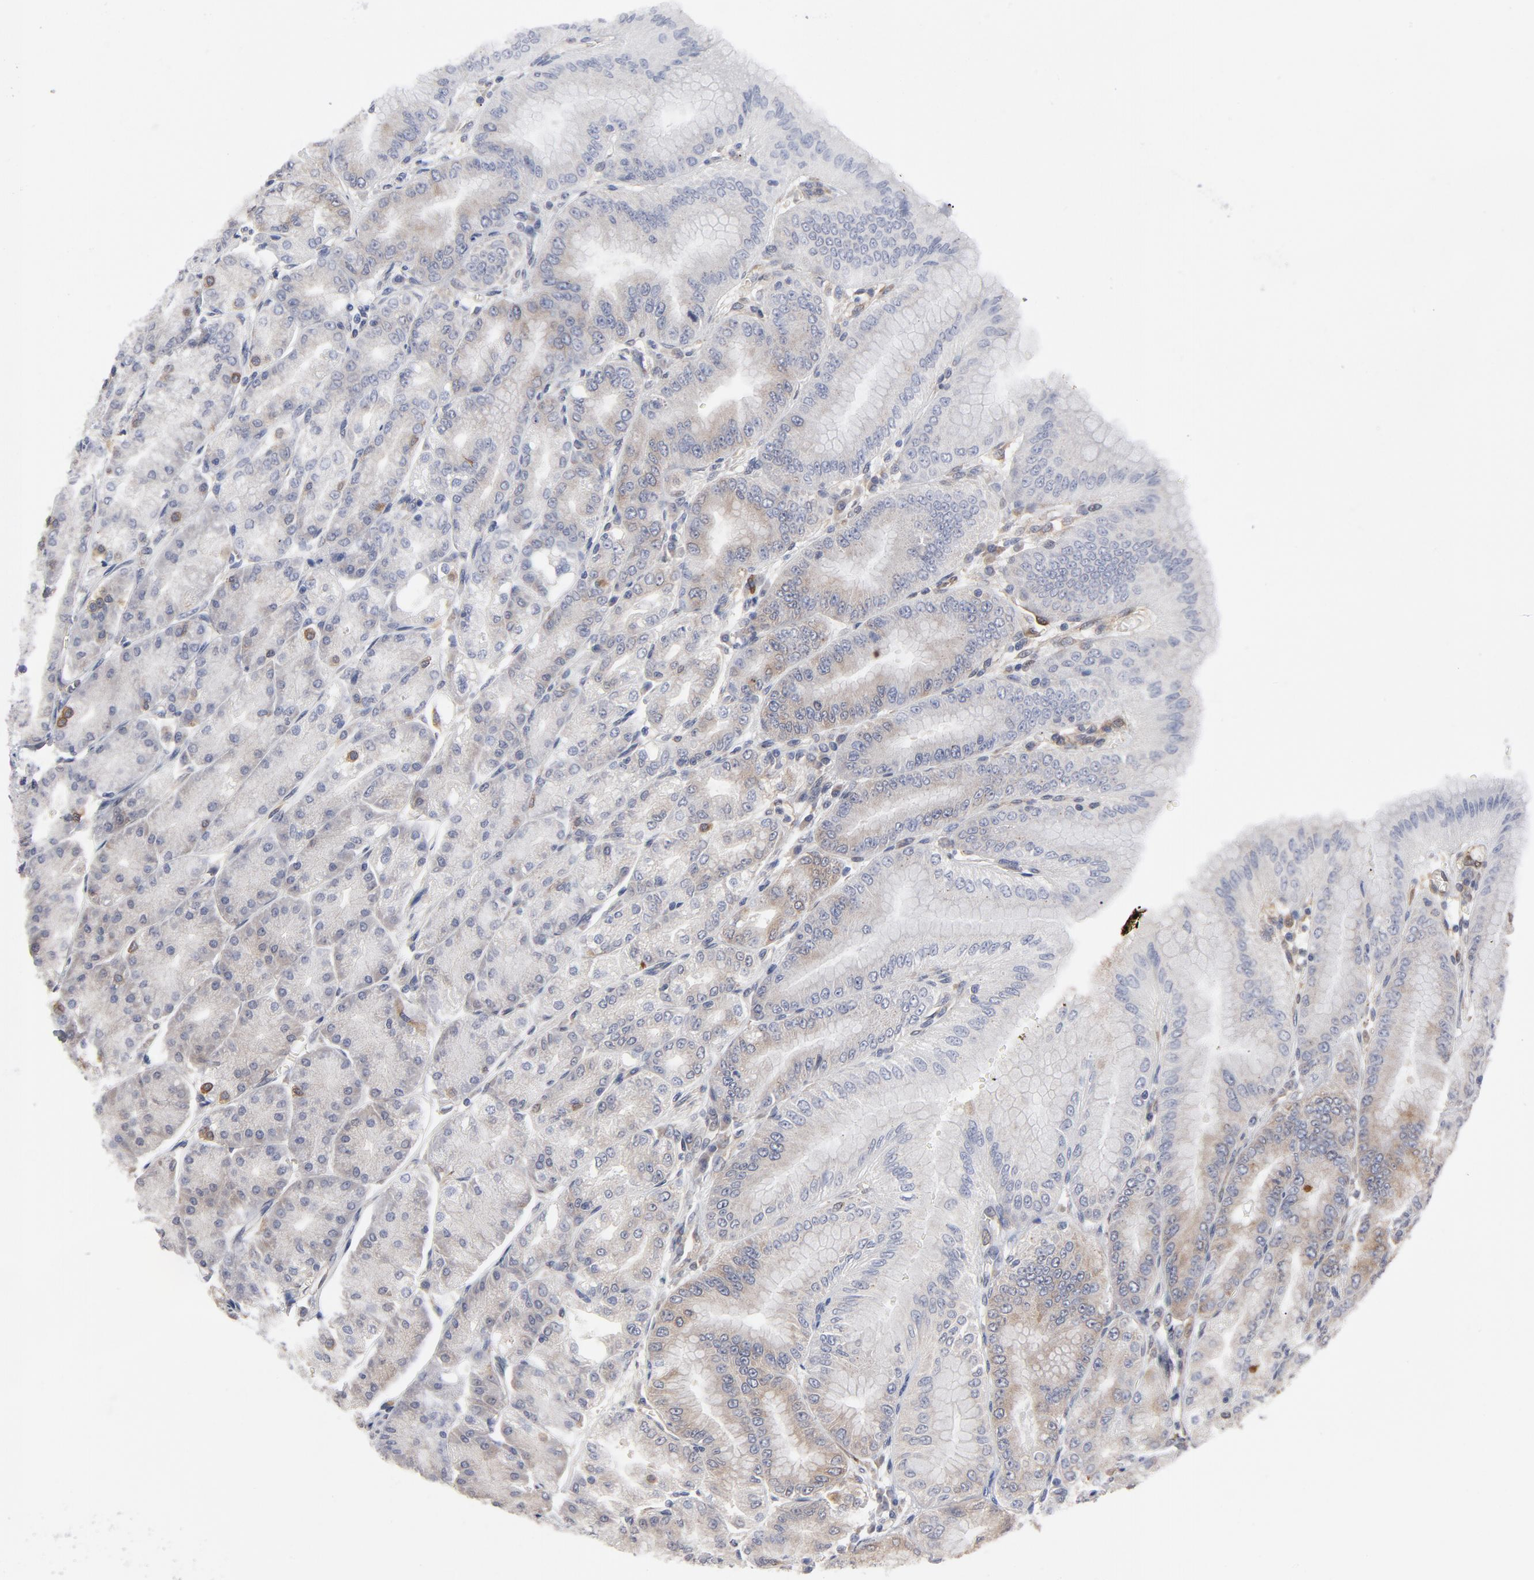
{"staining": {"intensity": "weak", "quantity": "25%-75%", "location": "cytoplasmic/membranous"}, "tissue": "stomach", "cell_type": "Glandular cells", "image_type": "normal", "snomed": [{"axis": "morphology", "description": "Normal tissue, NOS"}, {"axis": "topography", "description": "Stomach, lower"}], "caption": "Immunohistochemical staining of benign stomach displays low levels of weak cytoplasmic/membranous staining in approximately 25%-75% of glandular cells.", "gene": "ASMTL", "patient": {"sex": "male", "age": 71}}